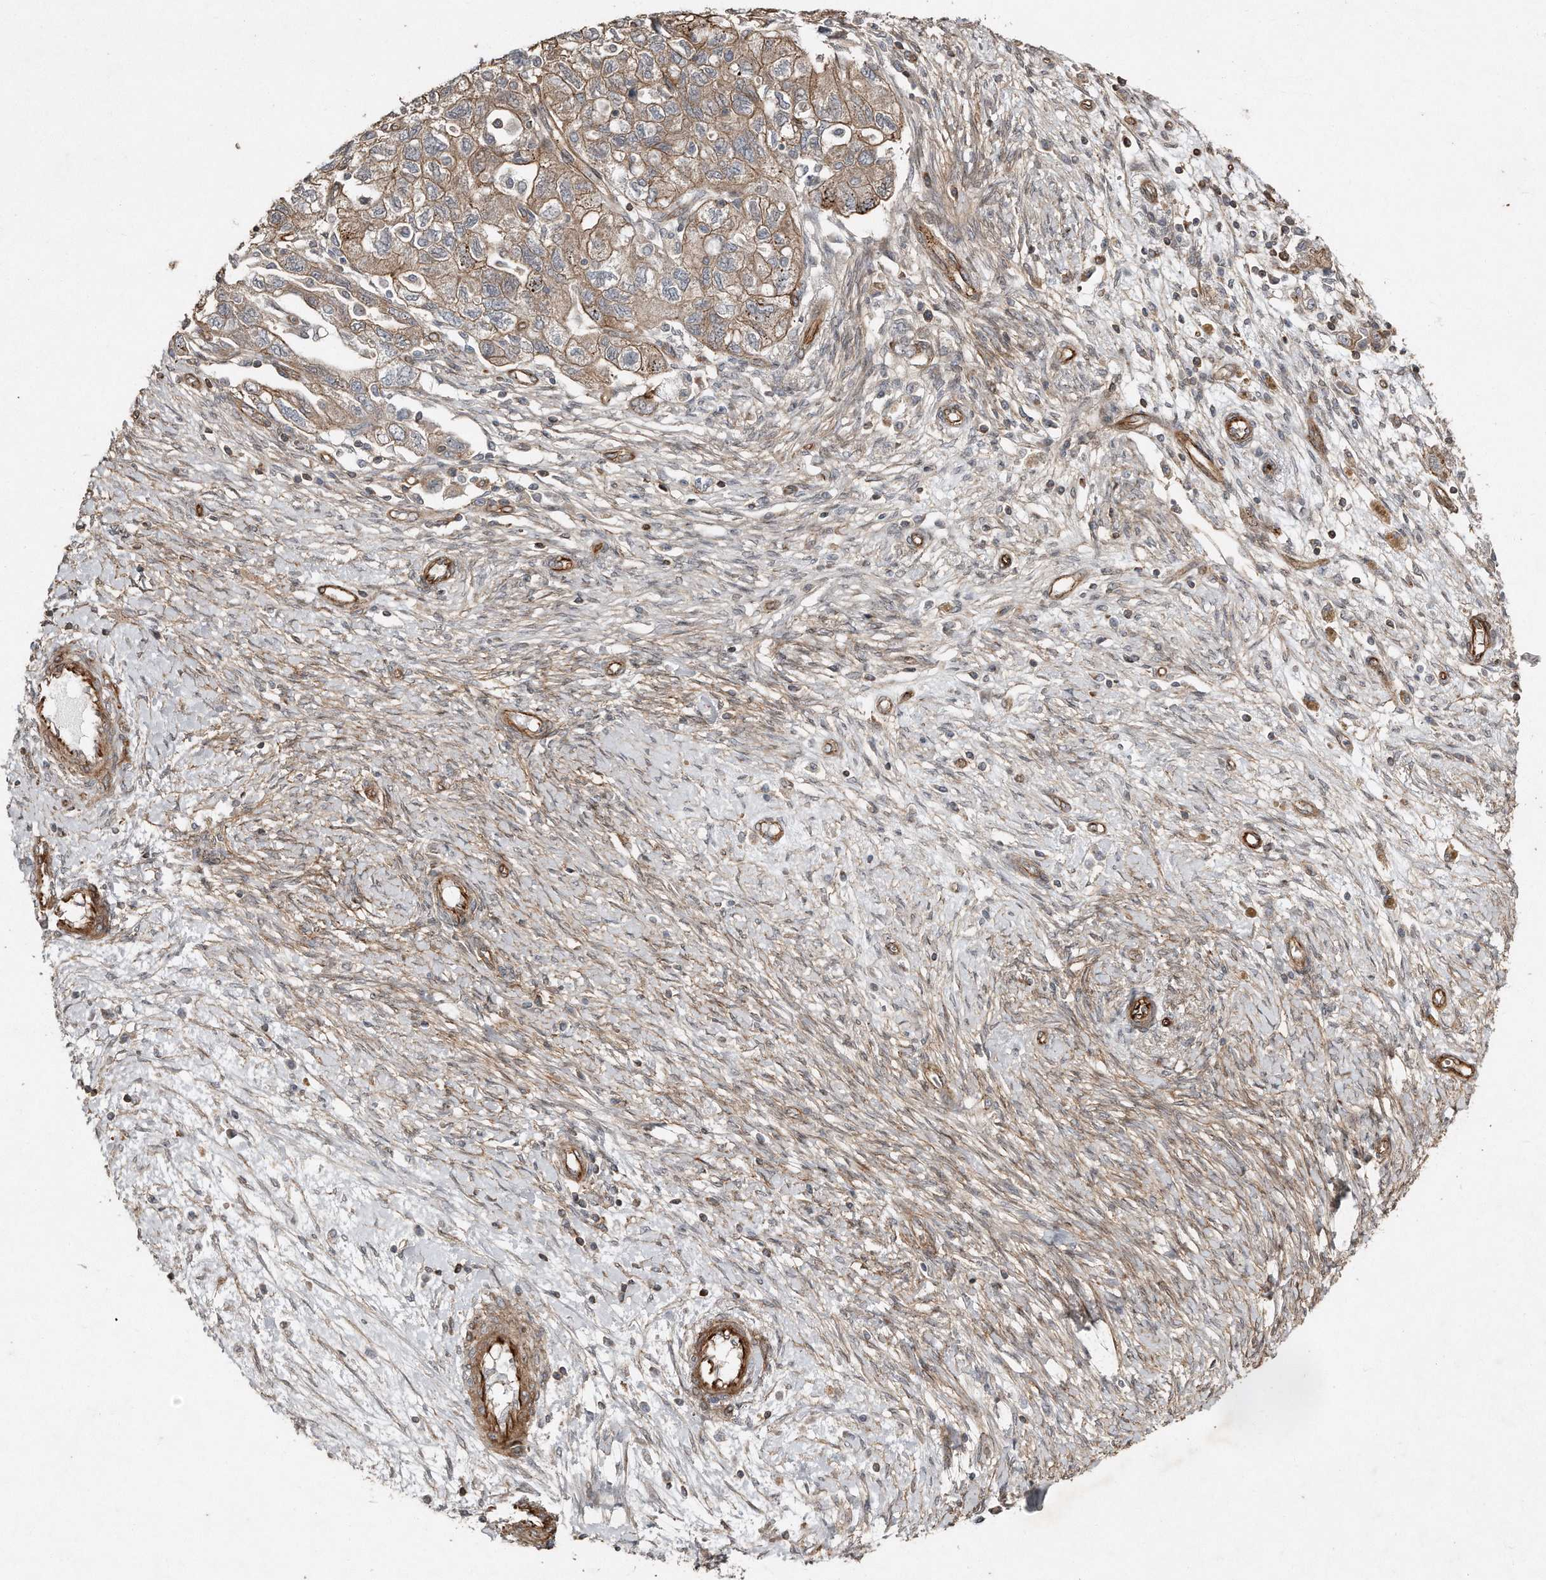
{"staining": {"intensity": "moderate", "quantity": ">75%", "location": "cytoplasmic/membranous"}, "tissue": "ovarian cancer", "cell_type": "Tumor cells", "image_type": "cancer", "snomed": [{"axis": "morphology", "description": "Carcinoma, NOS"}, {"axis": "morphology", "description": "Cystadenocarcinoma, serous, NOS"}, {"axis": "topography", "description": "Ovary"}], "caption": "This micrograph reveals ovarian cancer stained with immunohistochemistry (IHC) to label a protein in brown. The cytoplasmic/membranous of tumor cells show moderate positivity for the protein. Nuclei are counter-stained blue.", "gene": "SNAP47", "patient": {"sex": "female", "age": 69}}